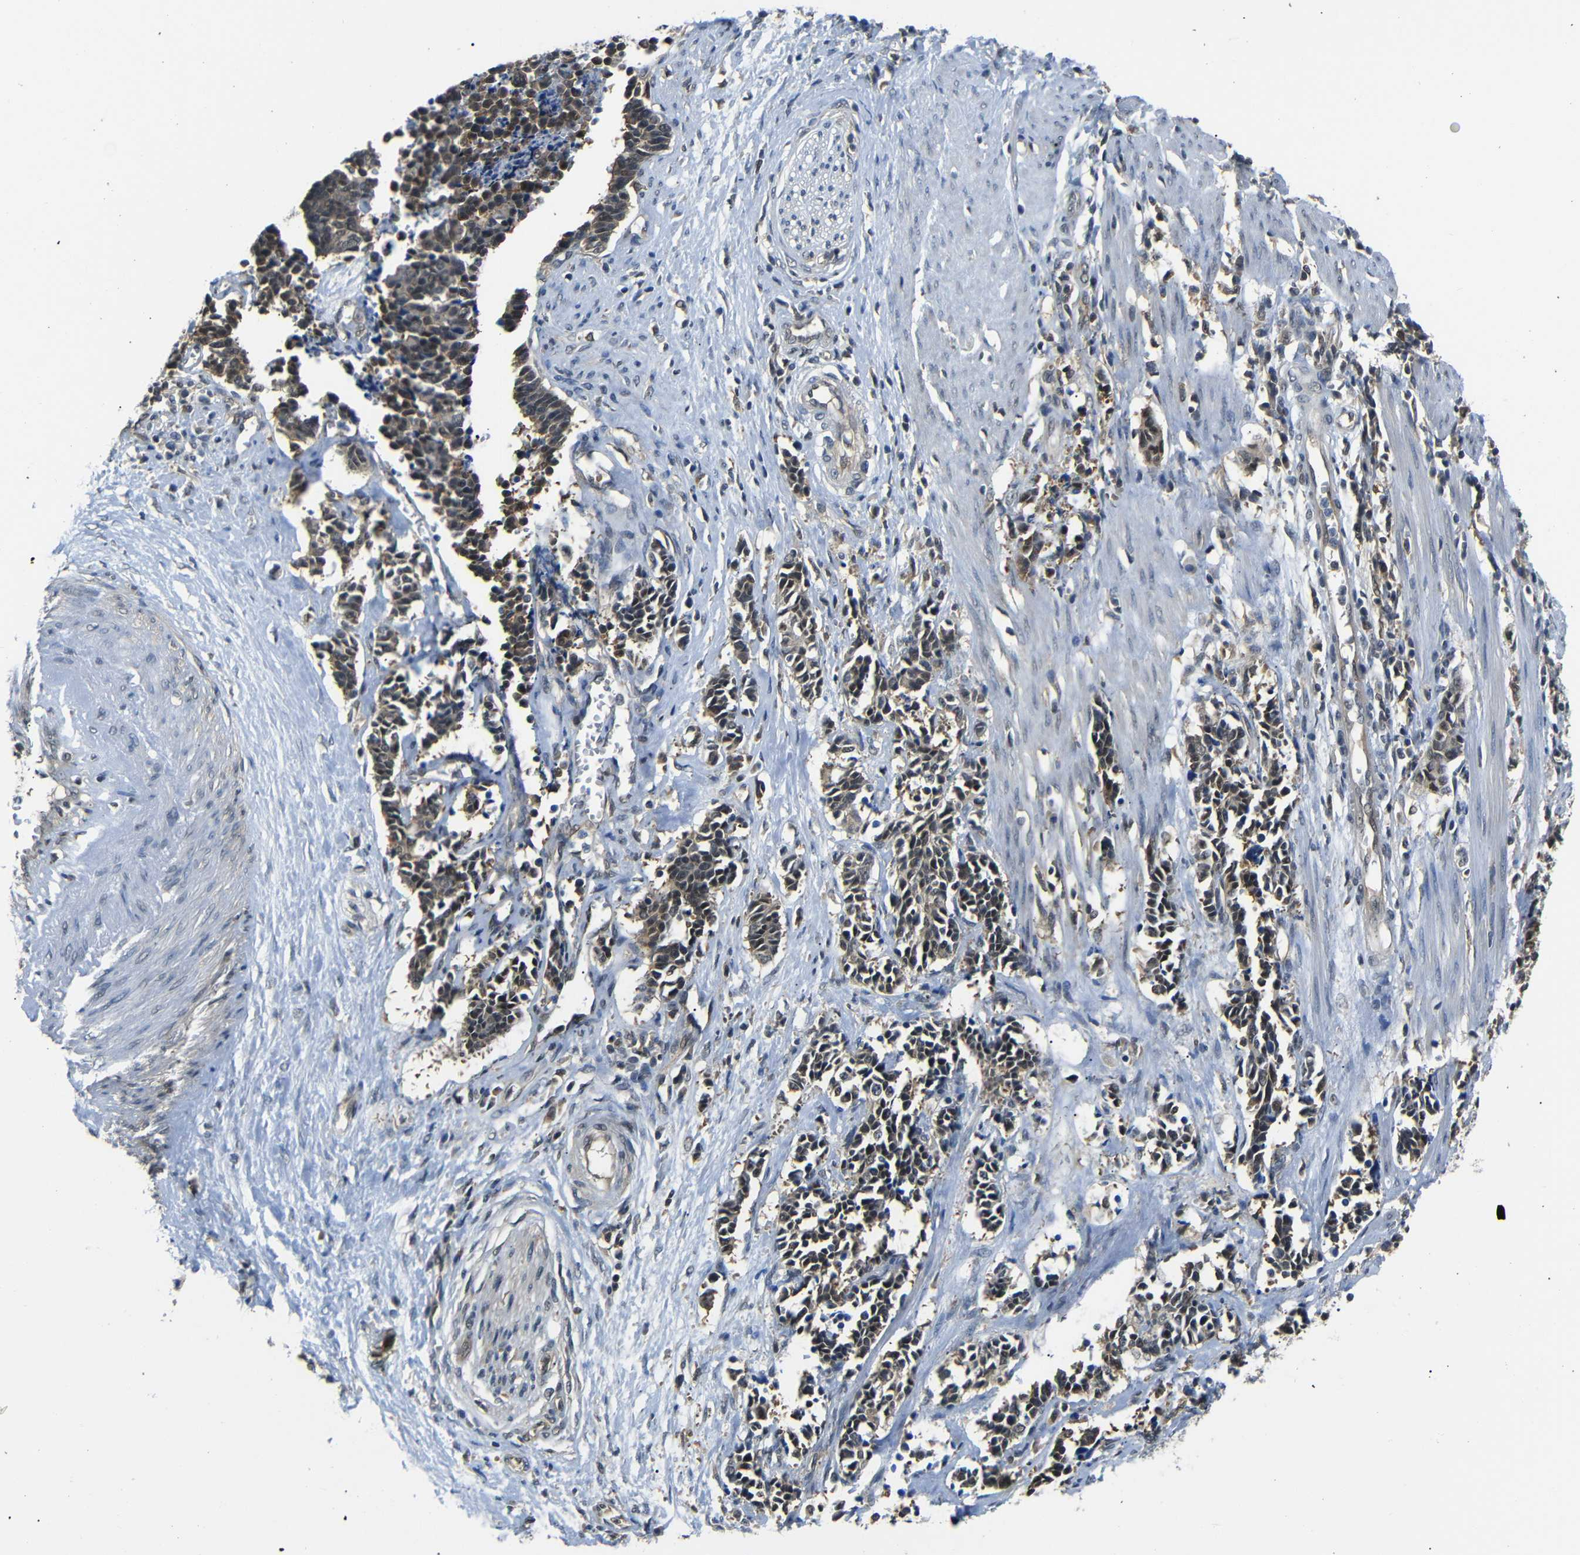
{"staining": {"intensity": "weak", "quantity": ">75%", "location": "cytoplasmic/membranous,nuclear"}, "tissue": "cervical cancer", "cell_type": "Tumor cells", "image_type": "cancer", "snomed": [{"axis": "morphology", "description": "Squamous cell carcinoma, NOS"}, {"axis": "topography", "description": "Cervix"}], "caption": "Cervical cancer was stained to show a protein in brown. There is low levels of weak cytoplasmic/membranous and nuclear staining in approximately >75% of tumor cells. (brown staining indicates protein expression, while blue staining denotes nuclei).", "gene": "UBXN1", "patient": {"sex": "female", "age": 35}}